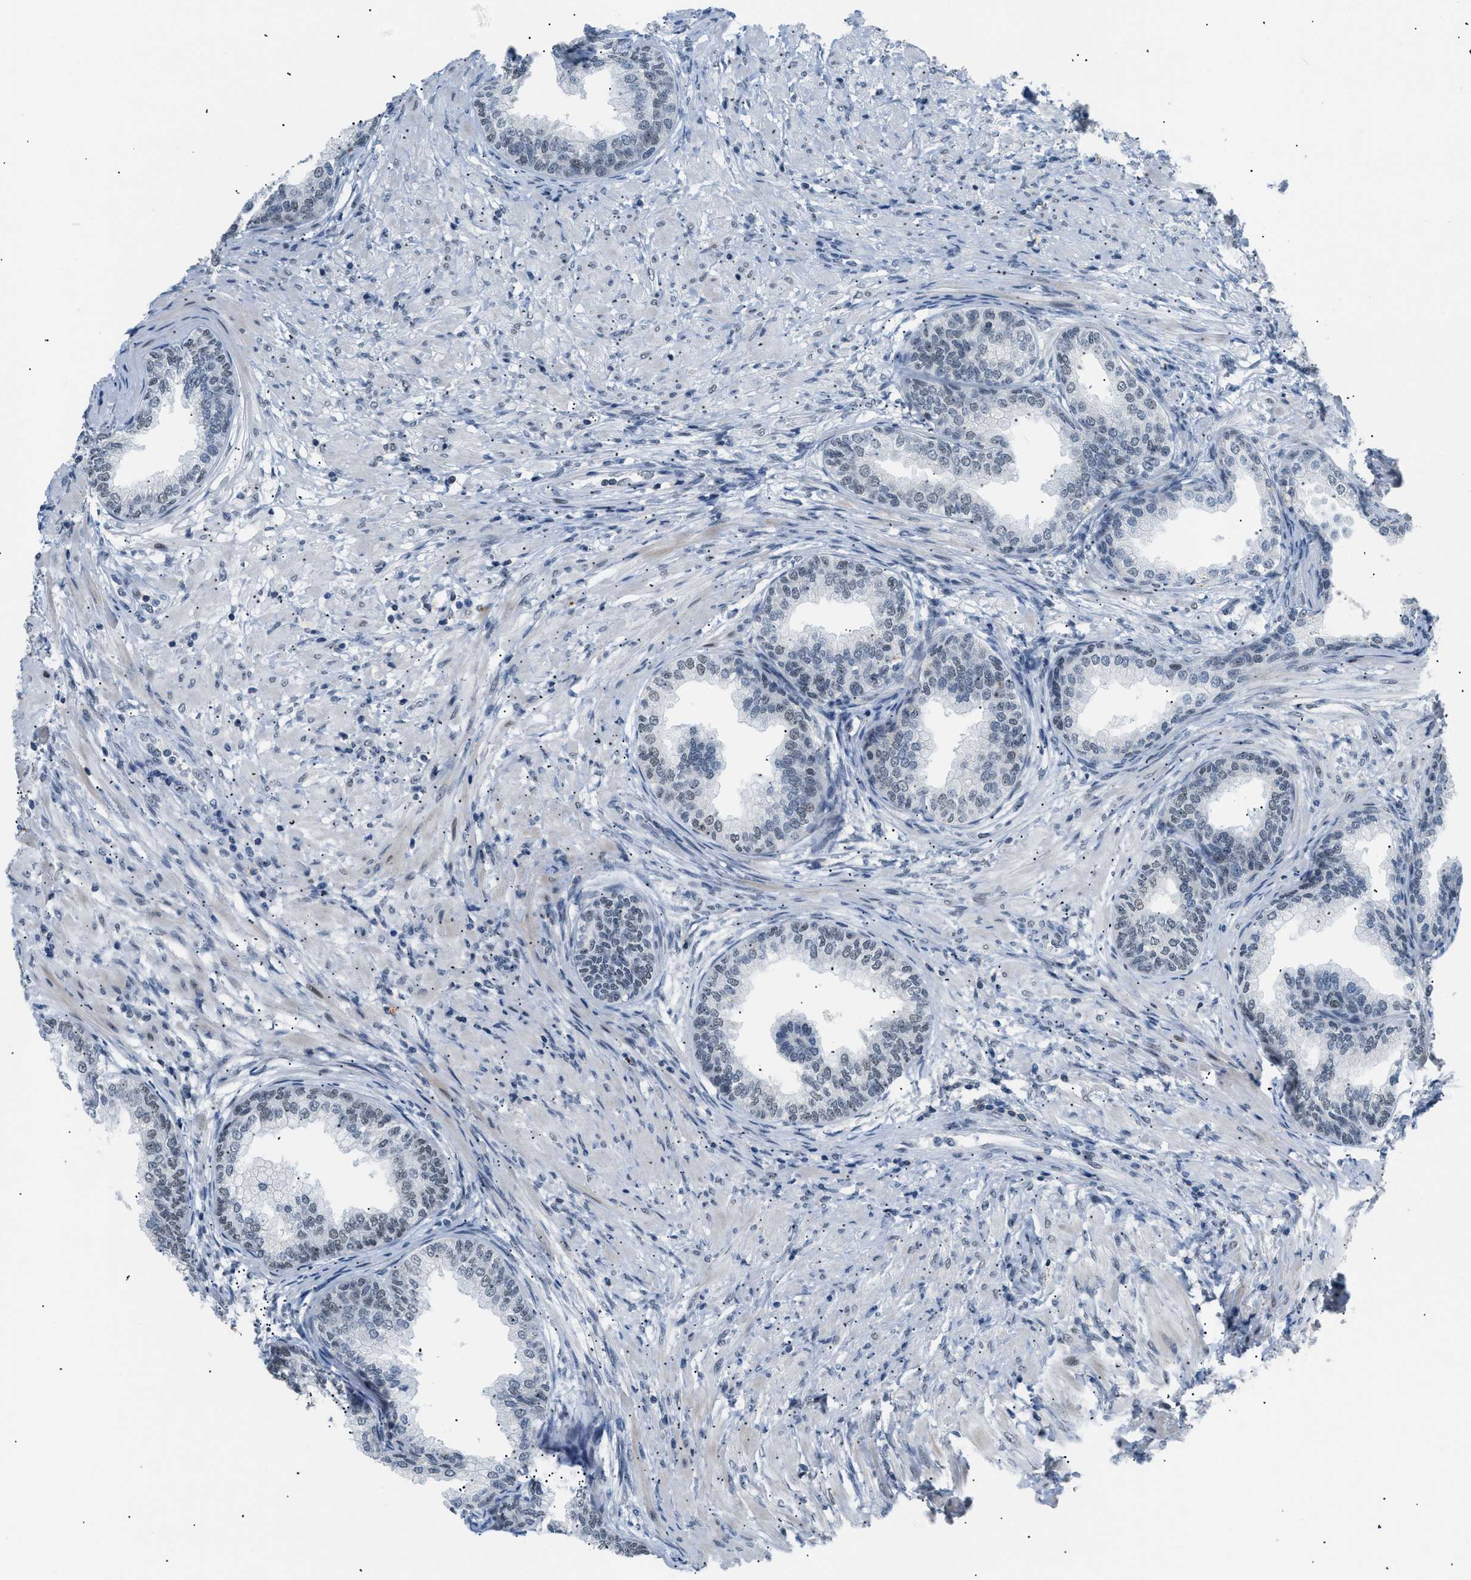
{"staining": {"intensity": "weak", "quantity": "<25%", "location": "nuclear"}, "tissue": "prostate", "cell_type": "Glandular cells", "image_type": "normal", "snomed": [{"axis": "morphology", "description": "Normal tissue, NOS"}, {"axis": "topography", "description": "Prostate"}], "caption": "This is an immunohistochemistry (IHC) photomicrograph of normal prostate. There is no positivity in glandular cells.", "gene": "KCNC3", "patient": {"sex": "male", "age": 76}}